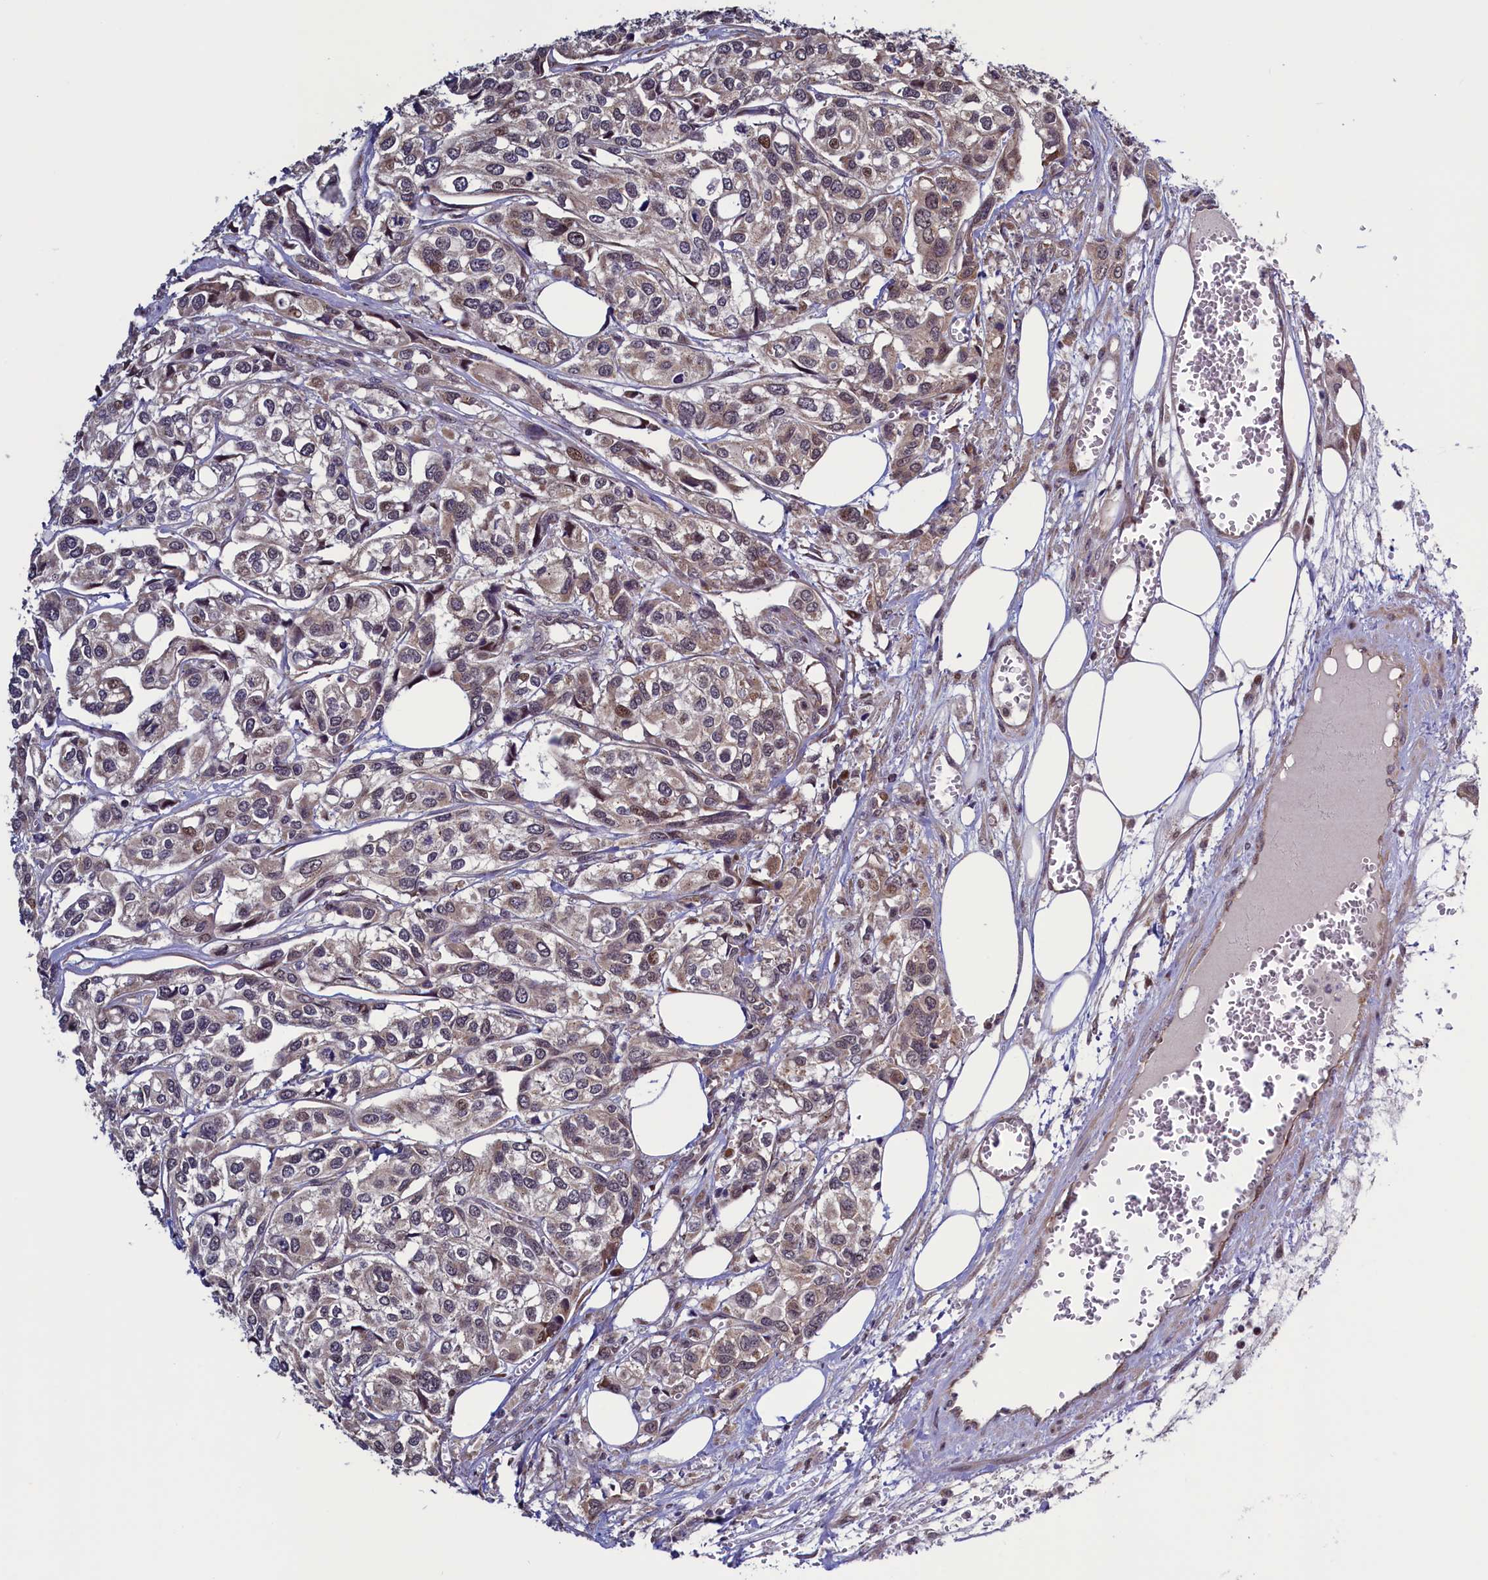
{"staining": {"intensity": "weak", "quantity": ">75%", "location": "cytoplasmic/membranous"}, "tissue": "urothelial cancer", "cell_type": "Tumor cells", "image_type": "cancer", "snomed": [{"axis": "morphology", "description": "Urothelial carcinoma, High grade"}, {"axis": "topography", "description": "Urinary bladder"}], "caption": "Immunohistochemical staining of urothelial cancer shows low levels of weak cytoplasmic/membranous protein positivity in approximately >75% of tumor cells.", "gene": "RBFA", "patient": {"sex": "male", "age": 67}}